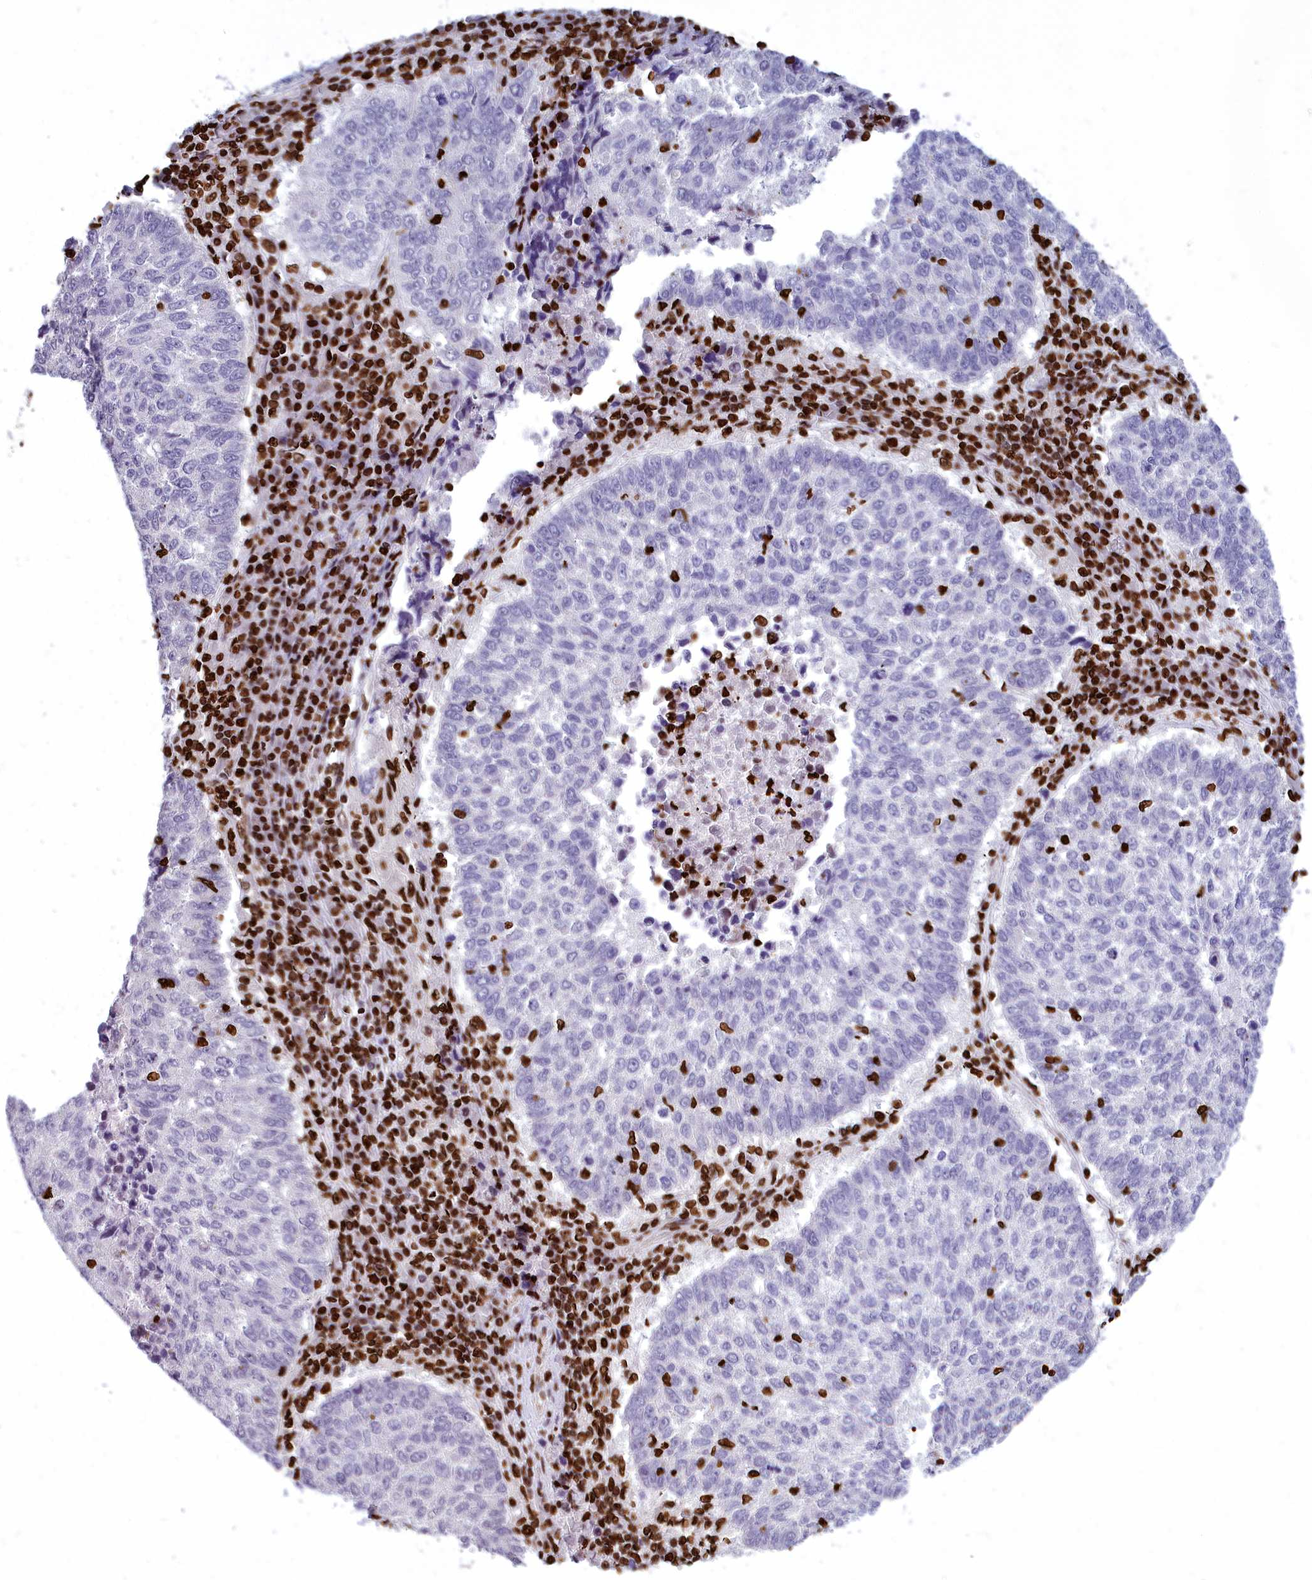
{"staining": {"intensity": "negative", "quantity": "none", "location": "none"}, "tissue": "lung cancer", "cell_type": "Tumor cells", "image_type": "cancer", "snomed": [{"axis": "morphology", "description": "Squamous cell carcinoma, NOS"}, {"axis": "topography", "description": "Lung"}], "caption": "Squamous cell carcinoma (lung) was stained to show a protein in brown. There is no significant positivity in tumor cells.", "gene": "AKAP17A", "patient": {"sex": "male", "age": 73}}